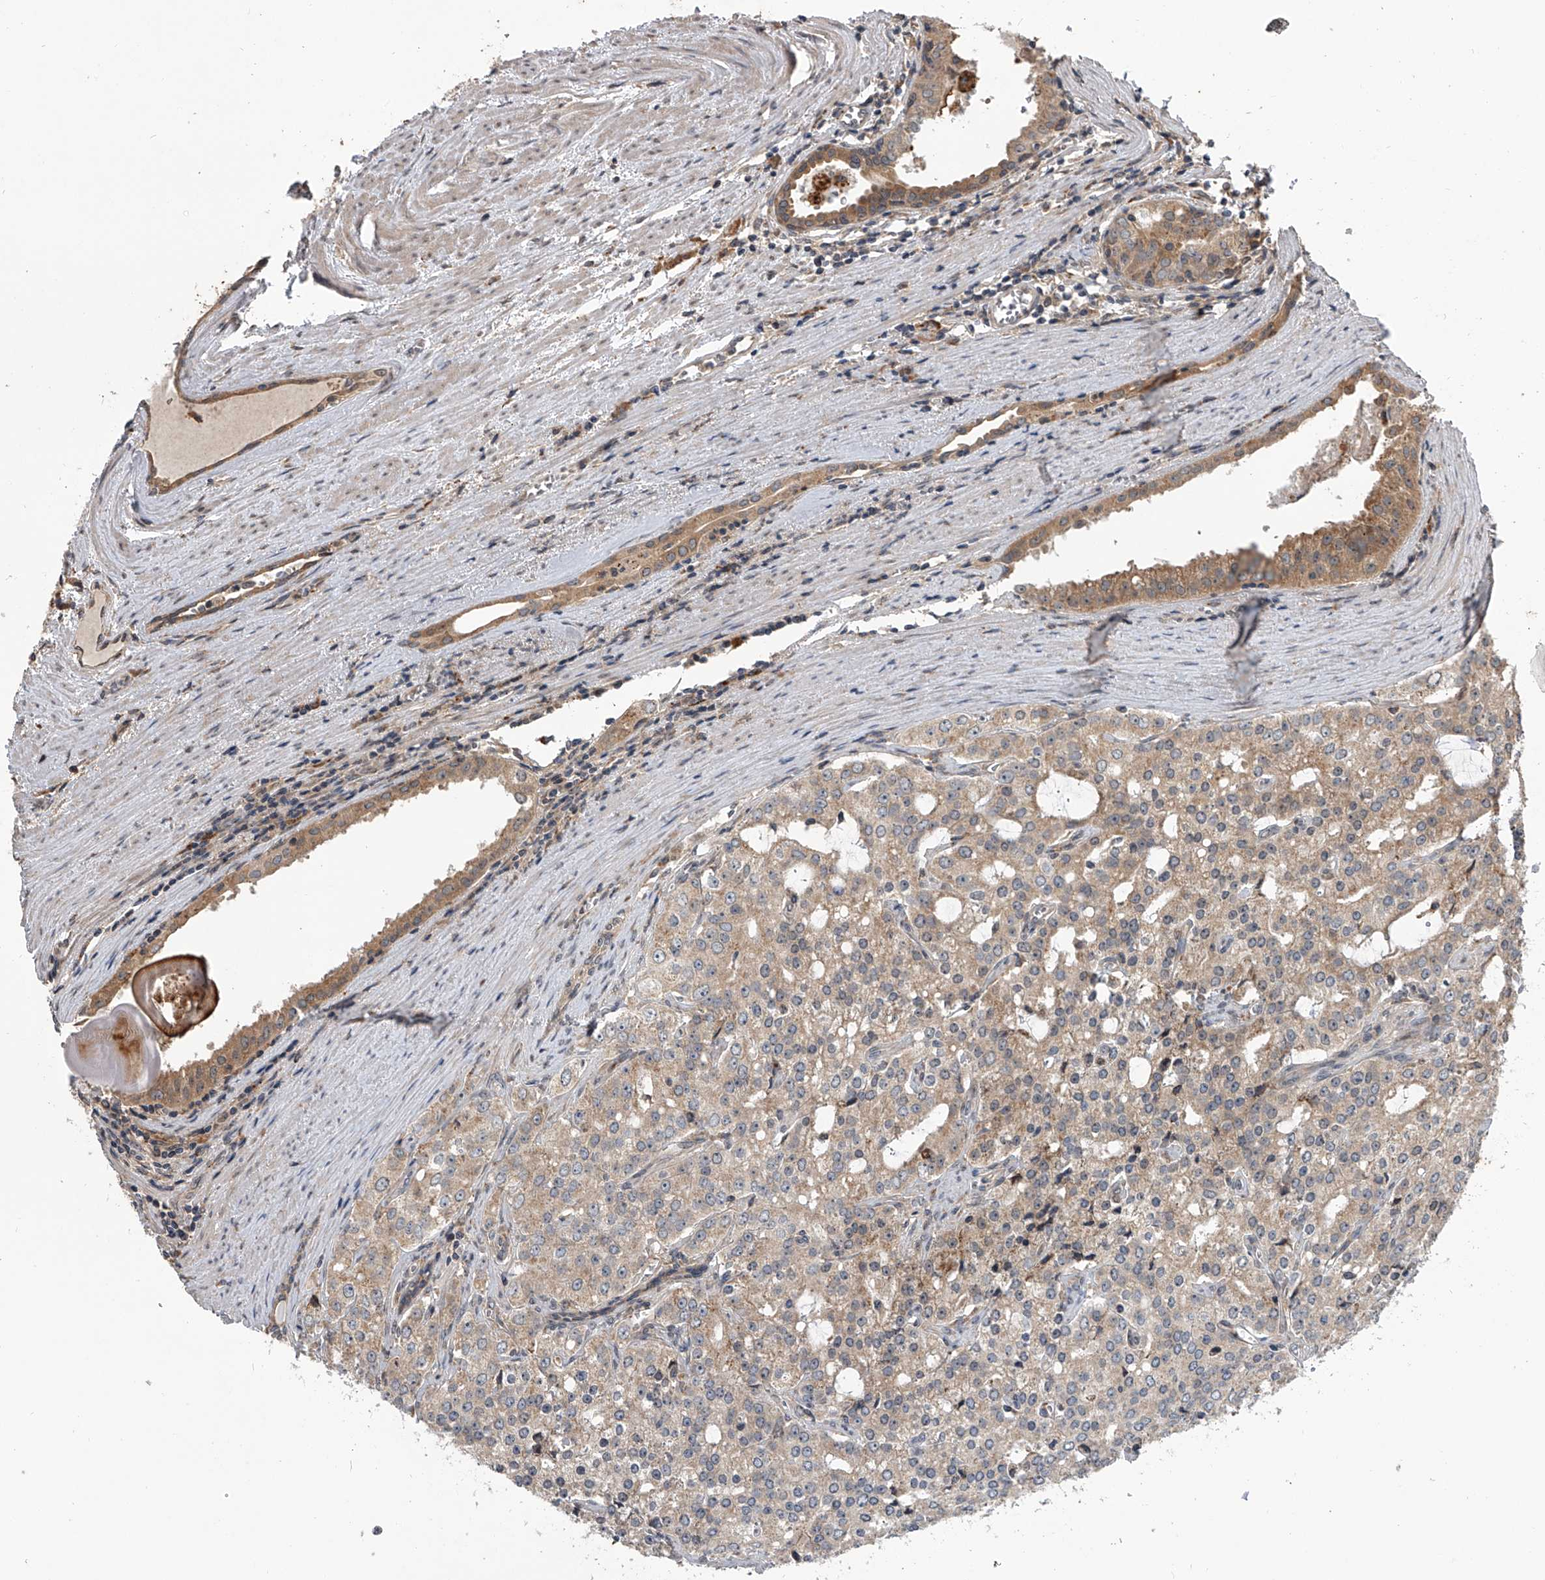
{"staining": {"intensity": "weak", "quantity": "25%-75%", "location": "cytoplasmic/membranous"}, "tissue": "prostate cancer", "cell_type": "Tumor cells", "image_type": "cancer", "snomed": [{"axis": "morphology", "description": "Adenocarcinoma, High grade"}, {"axis": "topography", "description": "Prostate"}], "caption": "This micrograph shows IHC staining of high-grade adenocarcinoma (prostate), with low weak cytoplasmic/membranous expression in about 25%-75% of tumor cells.", "gene": "GEMIN8", "patient": {"sex": "male", "age": 68}}